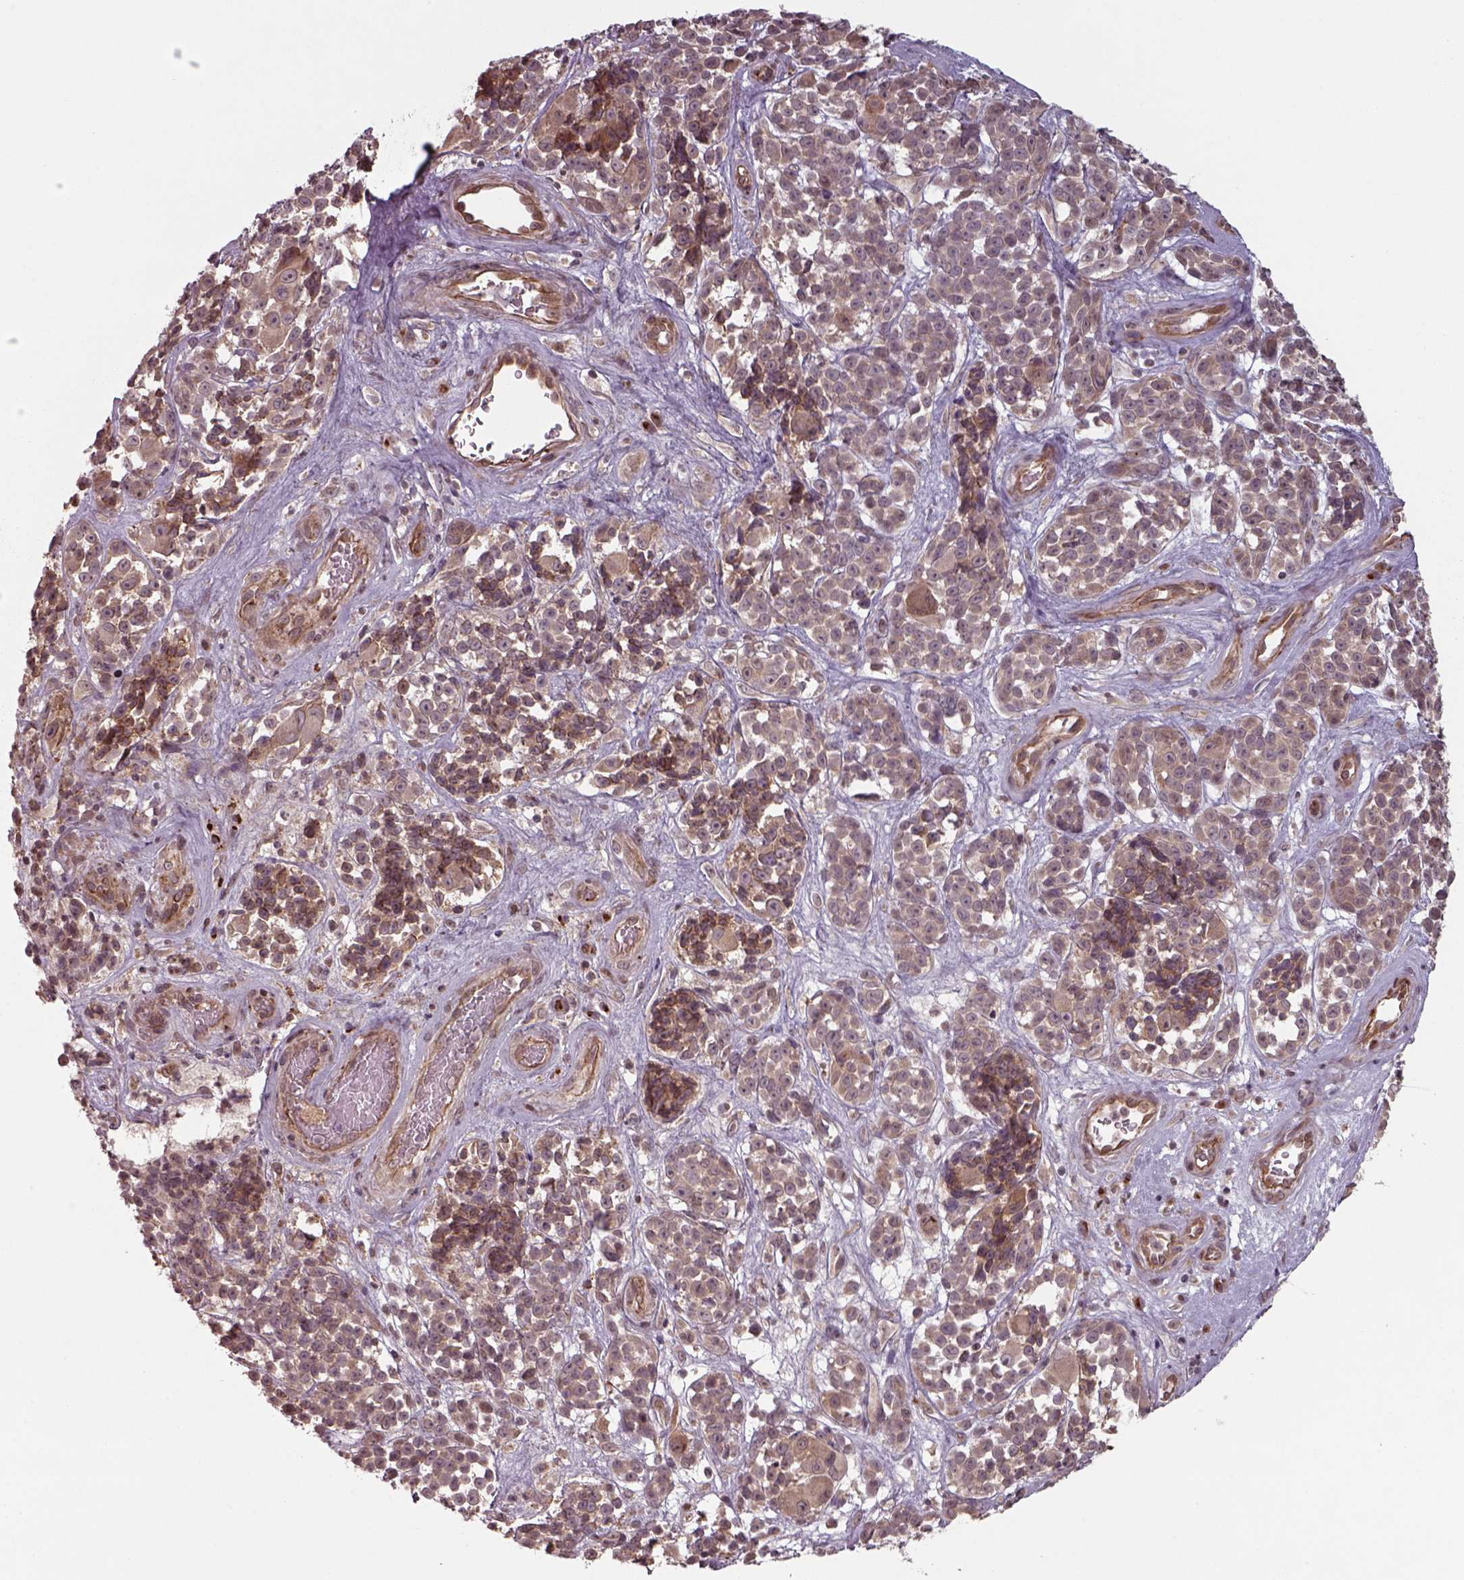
{"staining": {"intensity": "moderate", "quantity": ">75%", "location": "cytoplasmic/membranous"}, "tissue": "melanoma", "cell_type": "Tumor cells", "image_type": "cancer", "snomed": [{"axis": "morphology", "description": "Malignant melanoma, NOS"}, {"axis": "topography", "description": "Skin"}], "caption": "The immunohistochemical stain labels moderate cytoplasmic/membranous positivity in tumor cells of malignant melanoma tissue.", "gene": "CHMP3", "patient": {"sex": "female", "age": 88}}